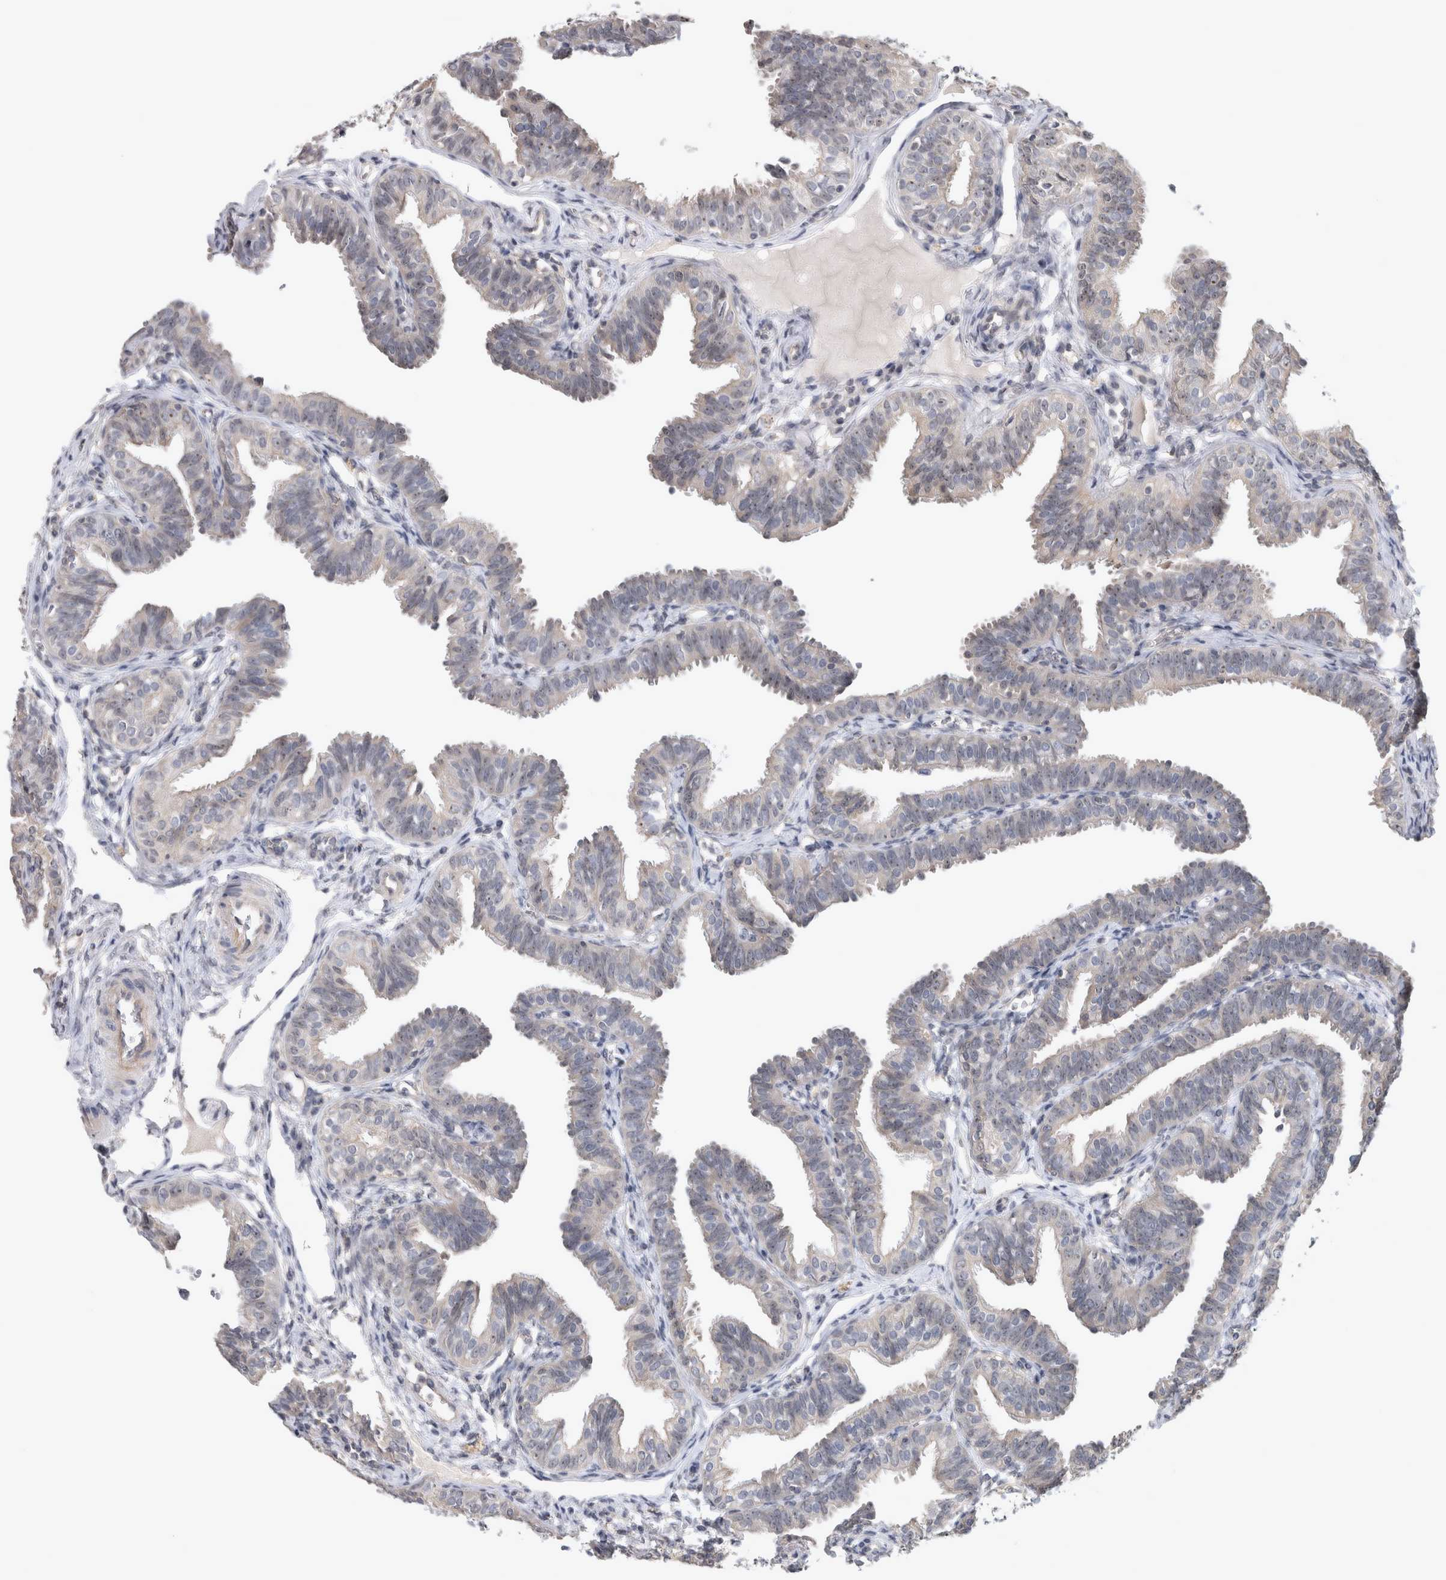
{"staining": {"intensity": "moderate", "quantity": "<25%", "location": "nuclear"}, "tissue": "fallopian tube", "cell_type": "Glandular cells", "image_type": "normal", "snomed": [{"axis": "morphology", "description": "Normal tissue, NOS"}, {"axis": "topography", "description": "Fallopian tube"}], "caption": "This is an image of IHC staining of normal fallopian tube, which shows moderate positivity in the nuclear of glandular cells.", "gene": "RBM28", "patient": {"sex": "female", "age": 35}}